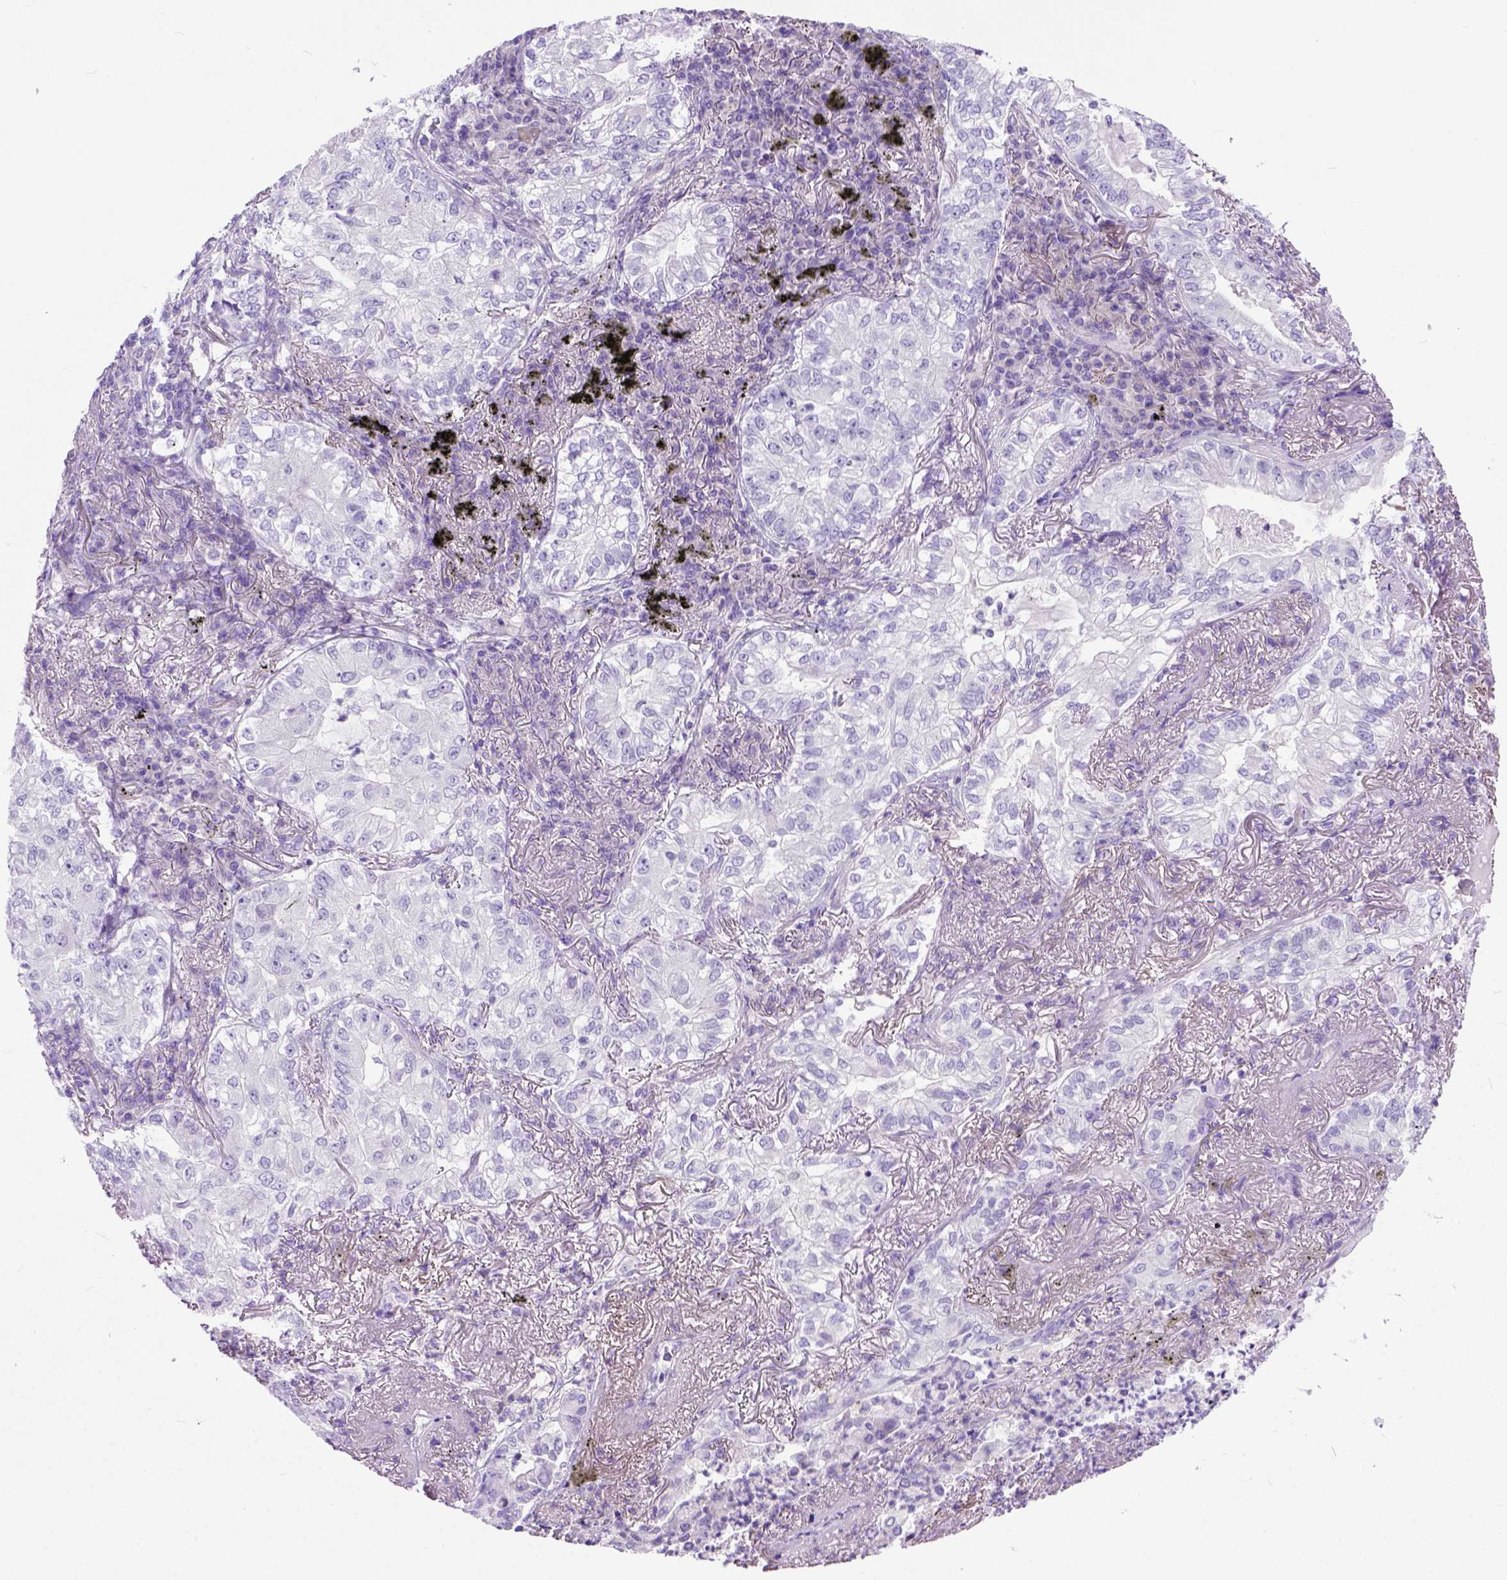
{"staining": {"intensity": "negative", "quantity": "none", "location": "none"}, "tissue": "lung cancer", "cell_type": "Tumor cells", "image_type": "cancer", "snomed": [{"axis": "morphology", "description": "Adenocarcinoma, NOS"}, {"axis": "topography", "description": "Lung"}], "caption": "This is a histopathology image of immunohistochemistry staining of lung adenocarcinoma, which shows no expression in tumor cells. (DAB IHC, high magnification).", "gene": "ODAD3", "patient": {"sex": "female", "age": 73}}